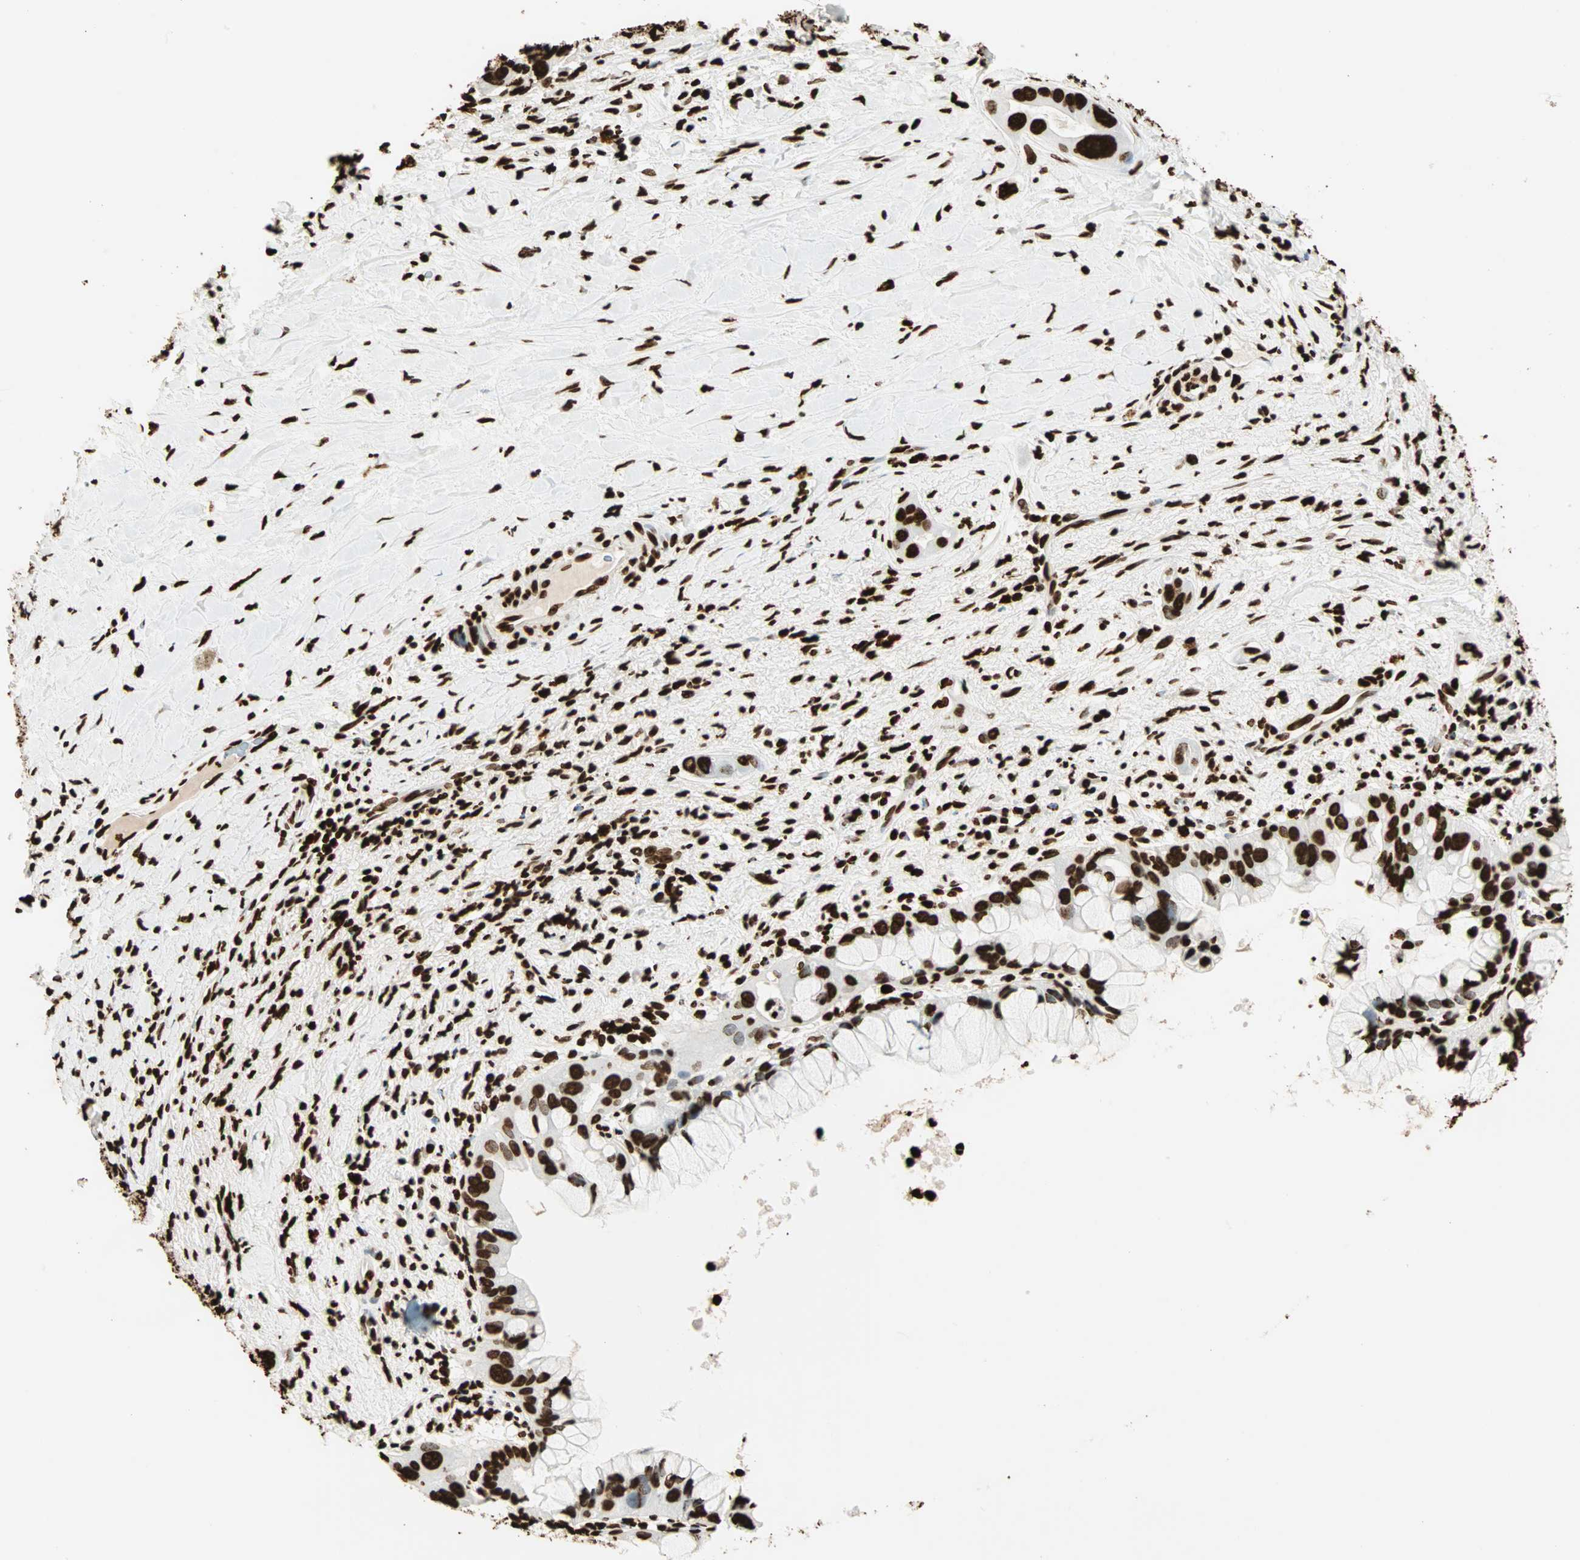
{"staining": {"intensity": "strong", "quantity": ">75%", "location": "nuclear"}, "tissue": "liver cancer", "cell_type": "Tumor cells", "image_type": "cancer", "snomed": [{"axis": "morphology", "description": "Cholangiocarcinoma"}, {"axis": "topography", "description": "Liver"}], "caption": "High-power microscopy captured an immunohistochemistry (IHC) photomicrograph of liver cancer, revealing strong nuclear positivity in about >75% of tumor cells.", "gene": "GLI2", "patient": {"sex": "female", "age": 65}}